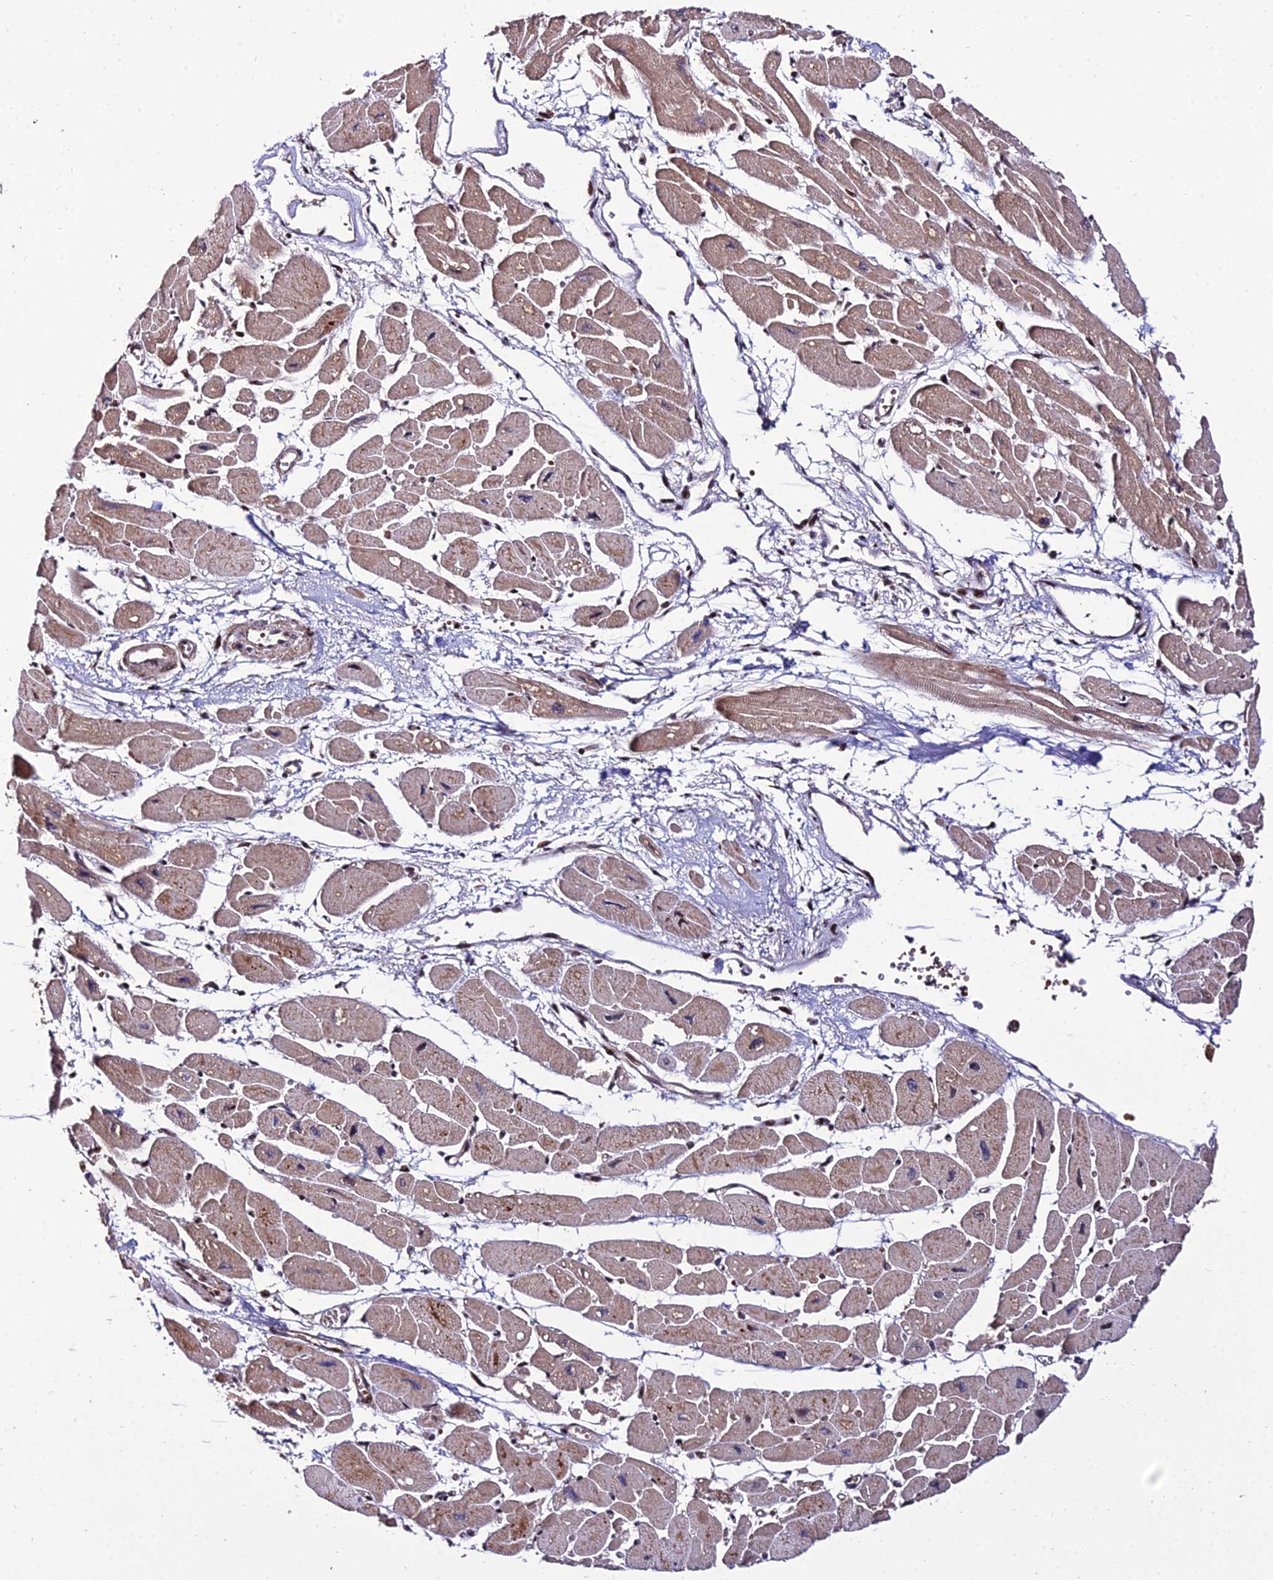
{"staining": {"intensity": "moderate", "quantity": ">75%", "location": "cytoplasmic/membranous"}, "tissue": "heart muscle", "cell_type": "Cardiomyocytes", "image_type": "normal", "snomed": [{"axis": "morphology", "description": "Normal tissue, NOS"}, {"axis": "topography", "description": "Heart"}], "caption": "Immunohistochemical staining of unremarkable human heart muscle reveals moderate cytoplasmic/membranous protein positivity in about >75% of cardiomyocytes. Using DAB (brown) and hematoxylin (blue) stains, captured at high magnification using brightfield microscopy.", "gene": "CIB3", "patient": {"sex": "female", "age": 54}}